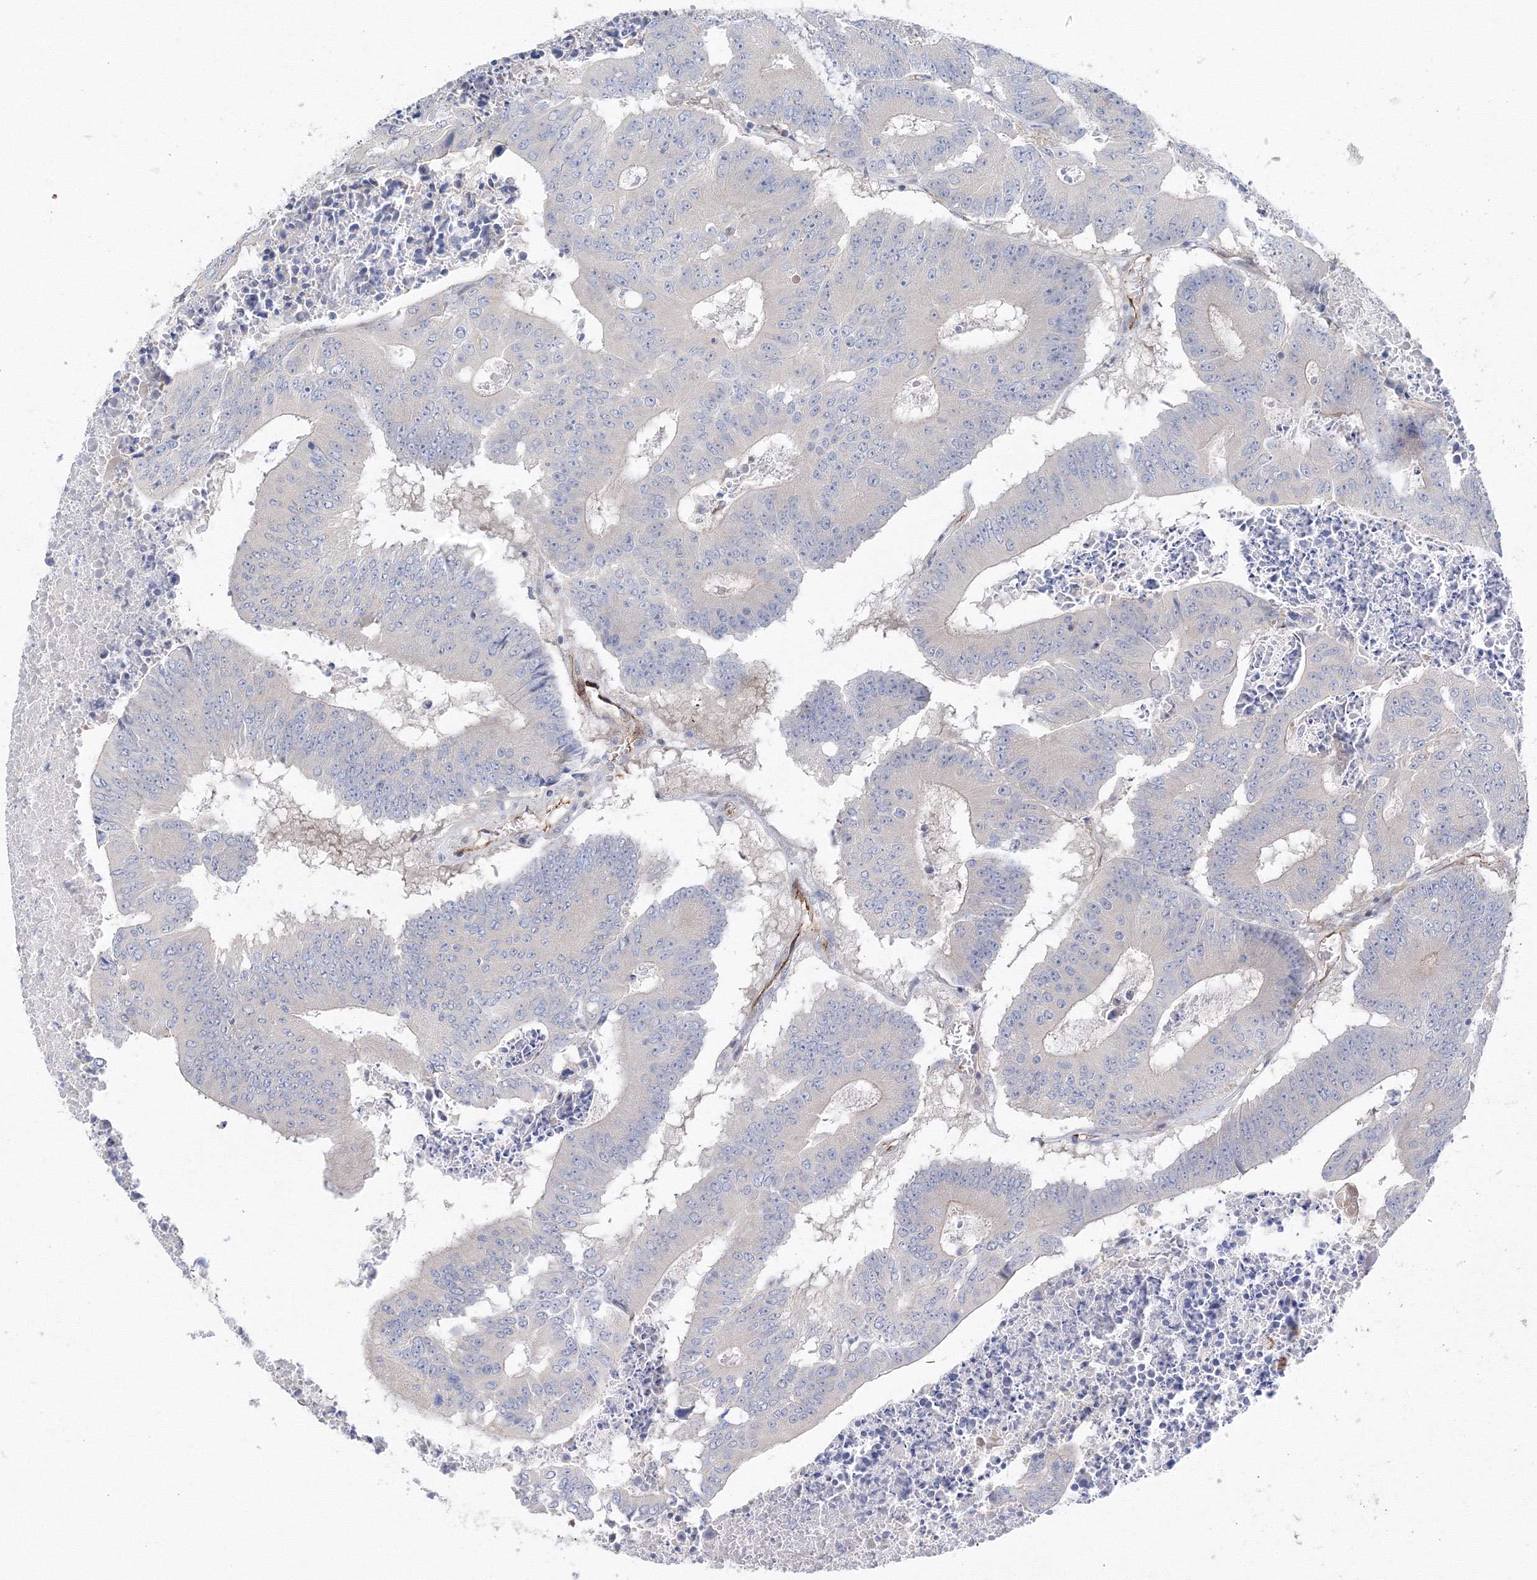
{"staining": {"intensity": "negative", "quantity": "none", "location": "none"}, "tissue": "colorectal cancer", "cell_type": "Tumor cells", "image_type": "cancer", "snomed": [{"axis": "morphology", "description": "Adenocarcinoma, NOS"}, {"axis": "topography", "description": "Colon"}], "caption": "Image shows no significant protein positivity in tumor cells of colorectal cancer.", "gene": "DIS3L2", "patient": {"sex": "male", "age": 87}}